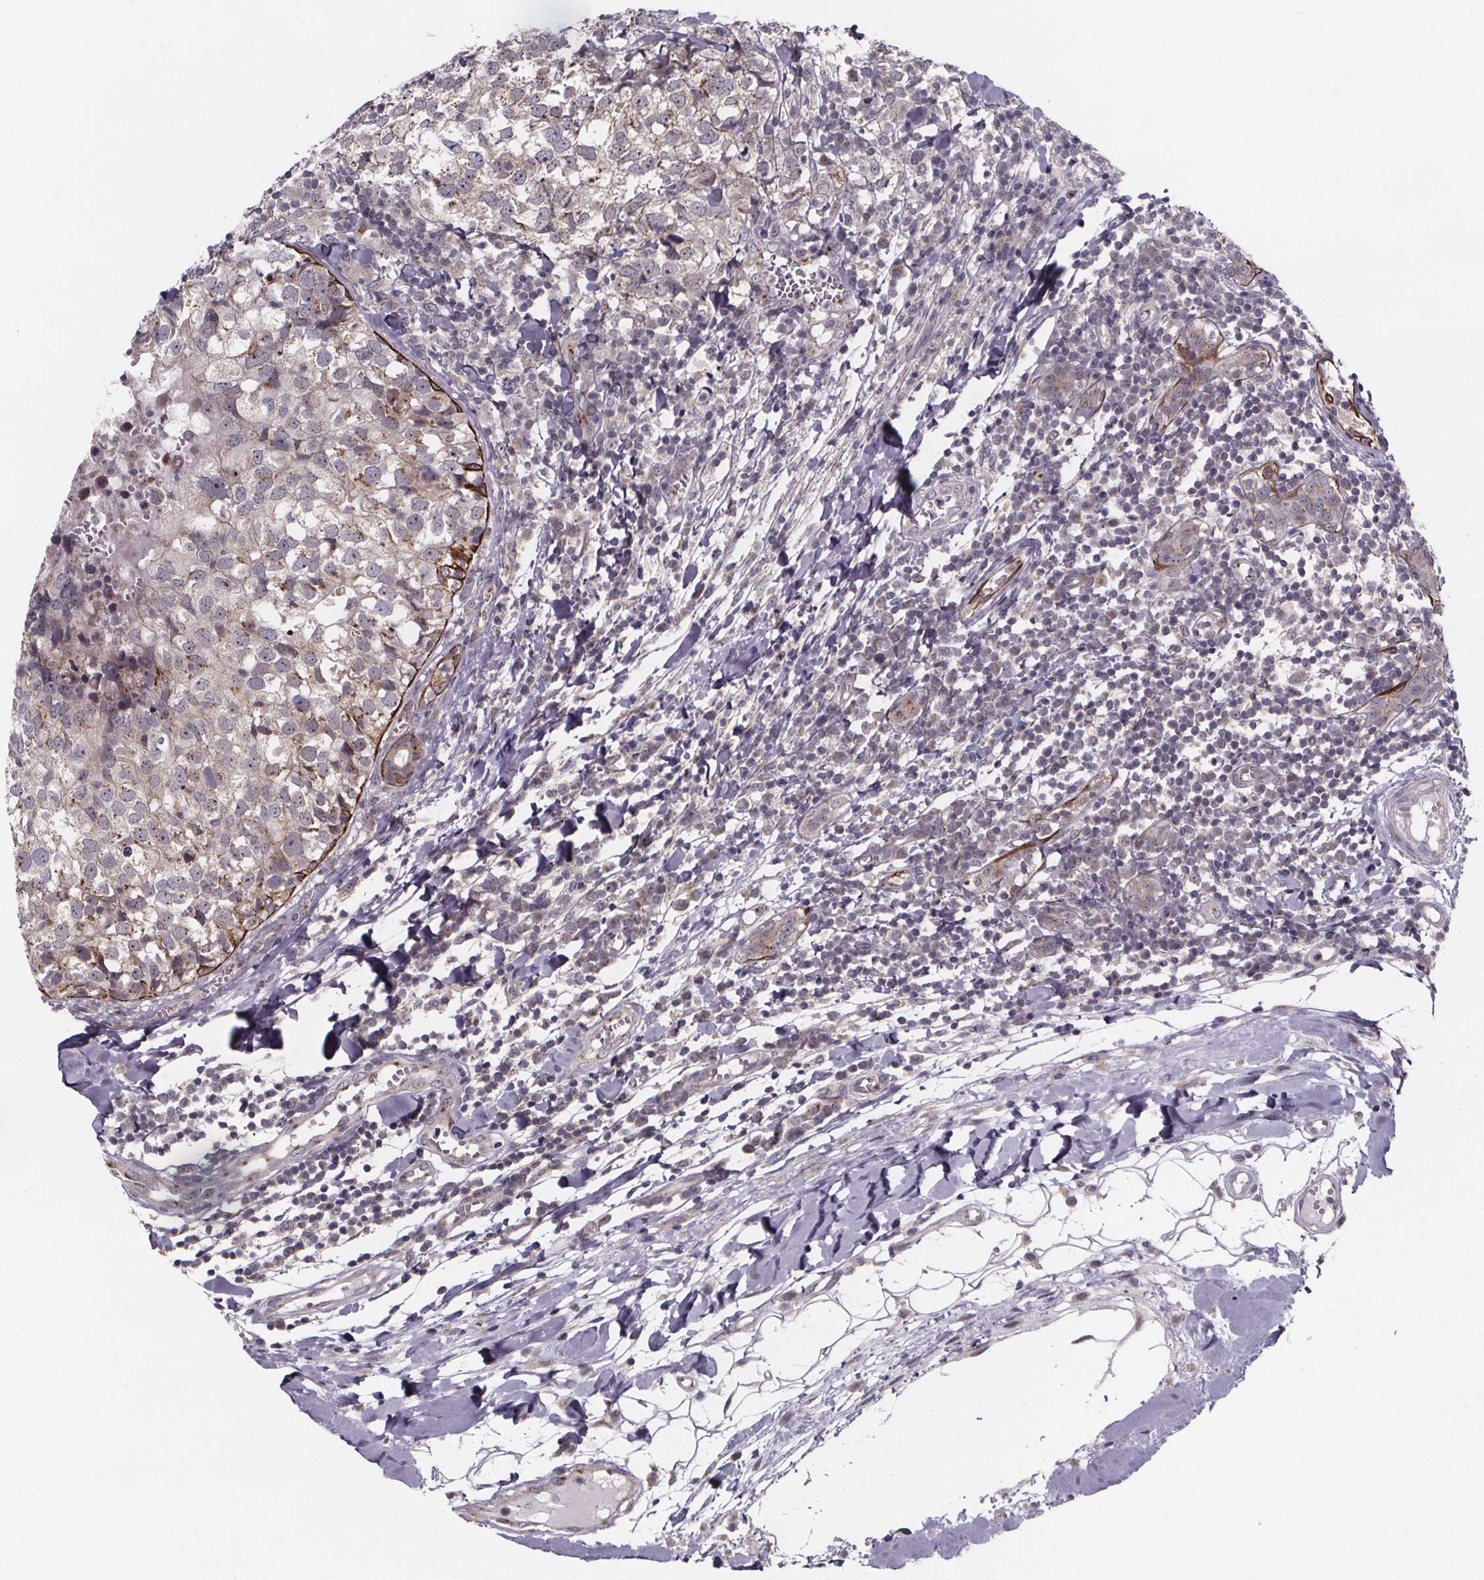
{"staining": {"intensity": "moderate", "quantity": "<25%", "location": "cytoplasmic/membranous"}, "tissue": "breast cancer", "cell_type": "Tumor cells", "image_type": "cancer", "snomed": [{"axis": "morphology", "description": "Duct carcinoma"}, {"axis": "topography", "description": "Breast"}], "caption": "Immunohistochemistry (IHC) of human breast cancer exhibits low levels of moderate cytoplasmic/membranous expression in approximately <25% of tumor cells.", "gene": "NDST1", "patient": {"sex": "female", "age": 30}}